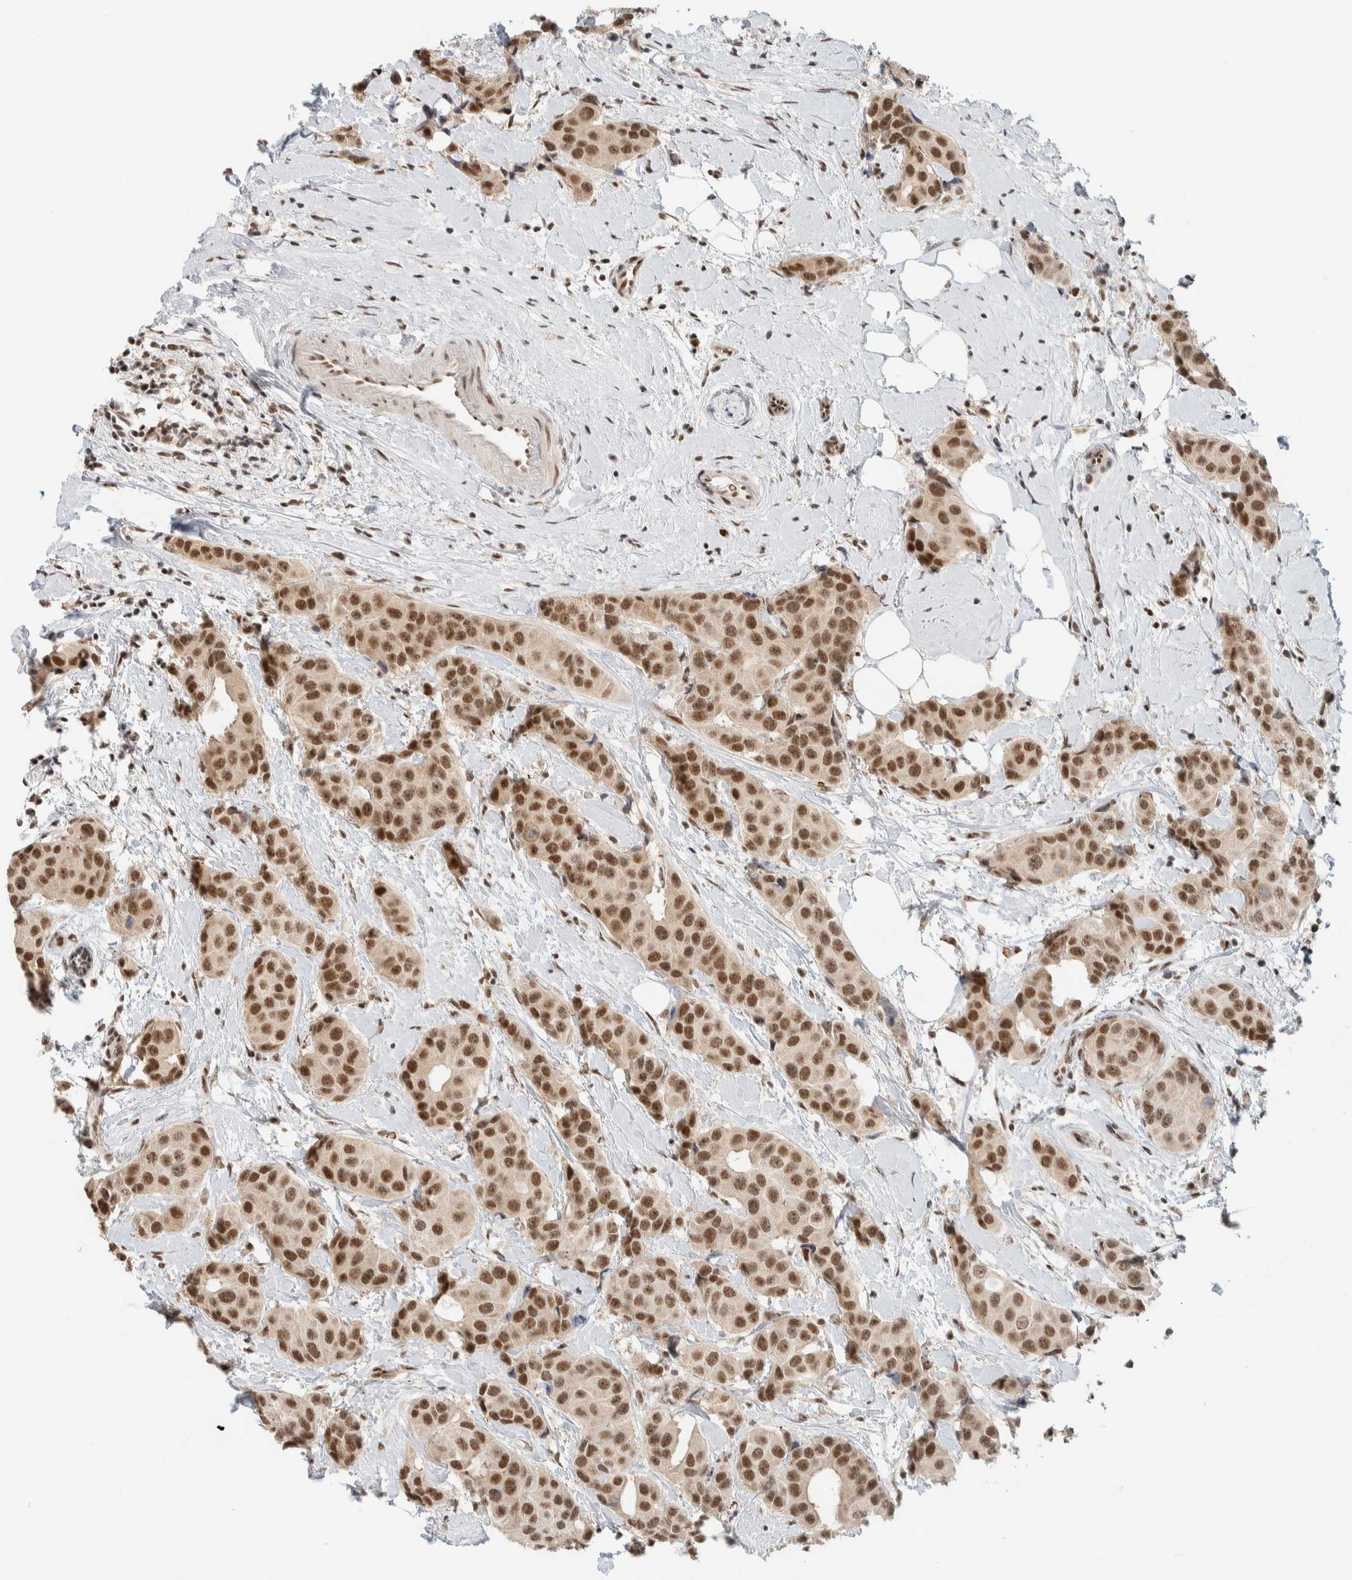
{"staining": {"intensity": "strong", "quantity": ">75%", "location": "nuclear"}, "tissue": "breast cancer", "cell_type": "Tumor cells", "image_type": "cancer", "snomed": [{"axis": "morphology", "description": "Normal tissue, NOS"}, {"axis": "morphology", "description": "Duct carcinoma"}, {"axis": "topography", "description": "Breast"}], "caption": "This is a histology image of IHC staining of intraductal carcinoma (breast), which shows strong staining in the nuclear of tumor cells.", "gene": "ZBTB2", "patient": {"sex": "female", "age": 39}}